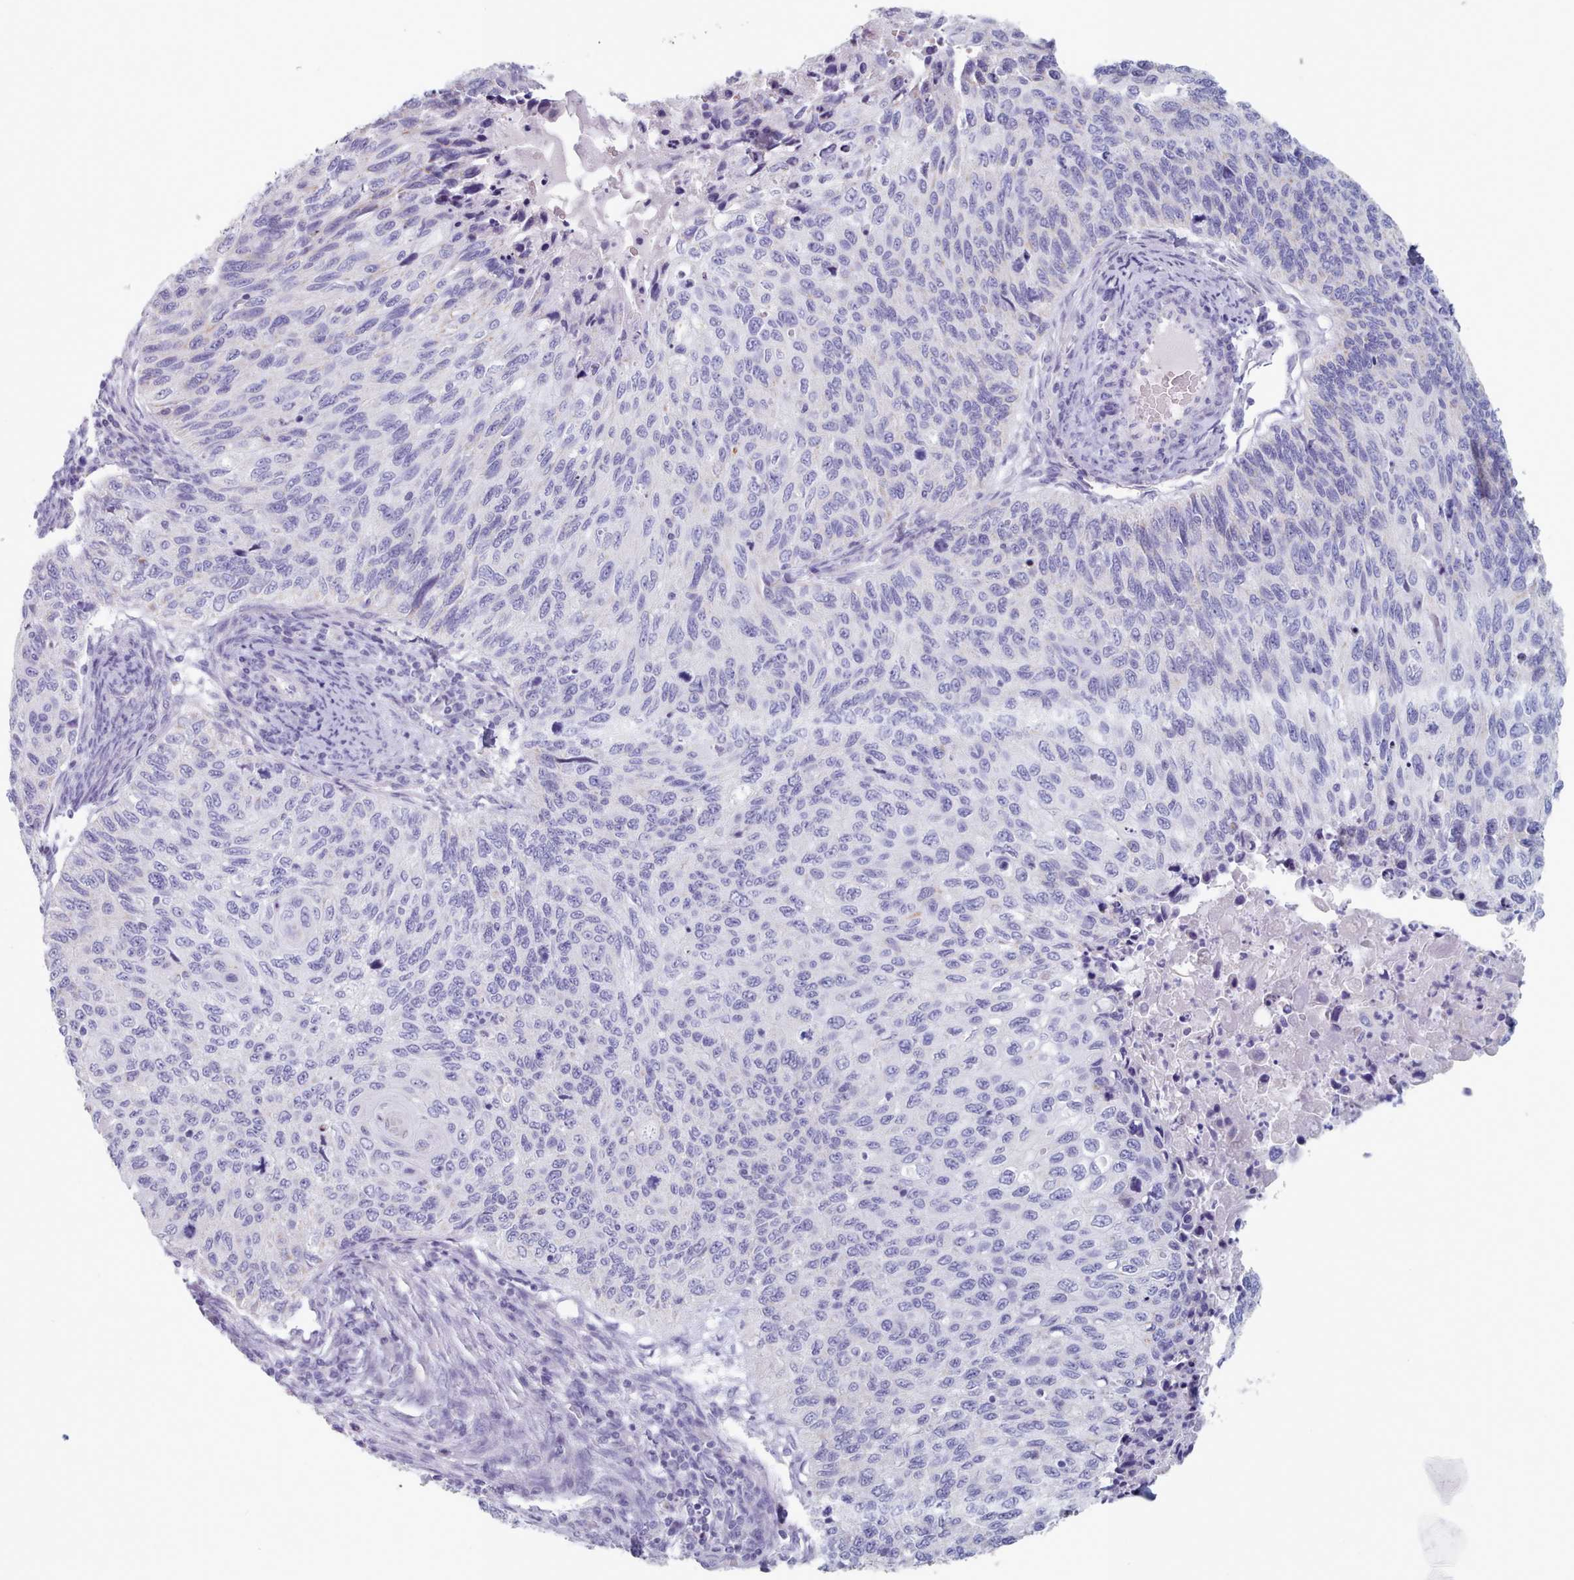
{"staining": {"intensity": "negative", "quantity": "none", "location": "none"}, "tissue": "cervical cancer", "cell_type": "Tumor cells", "image_type": "cancer", "snomed": [{"axis": "morphology", "description": "Squamous cell carcinoma, NOS"}, {"axis": "topography", "description": "Cervix"}], "caption": "Tumor cells show no significant expression in cervical cancer (squamous cell carcinoma).", "gene": "HAO1", "patient": {"sex": "female", "age": 70}}